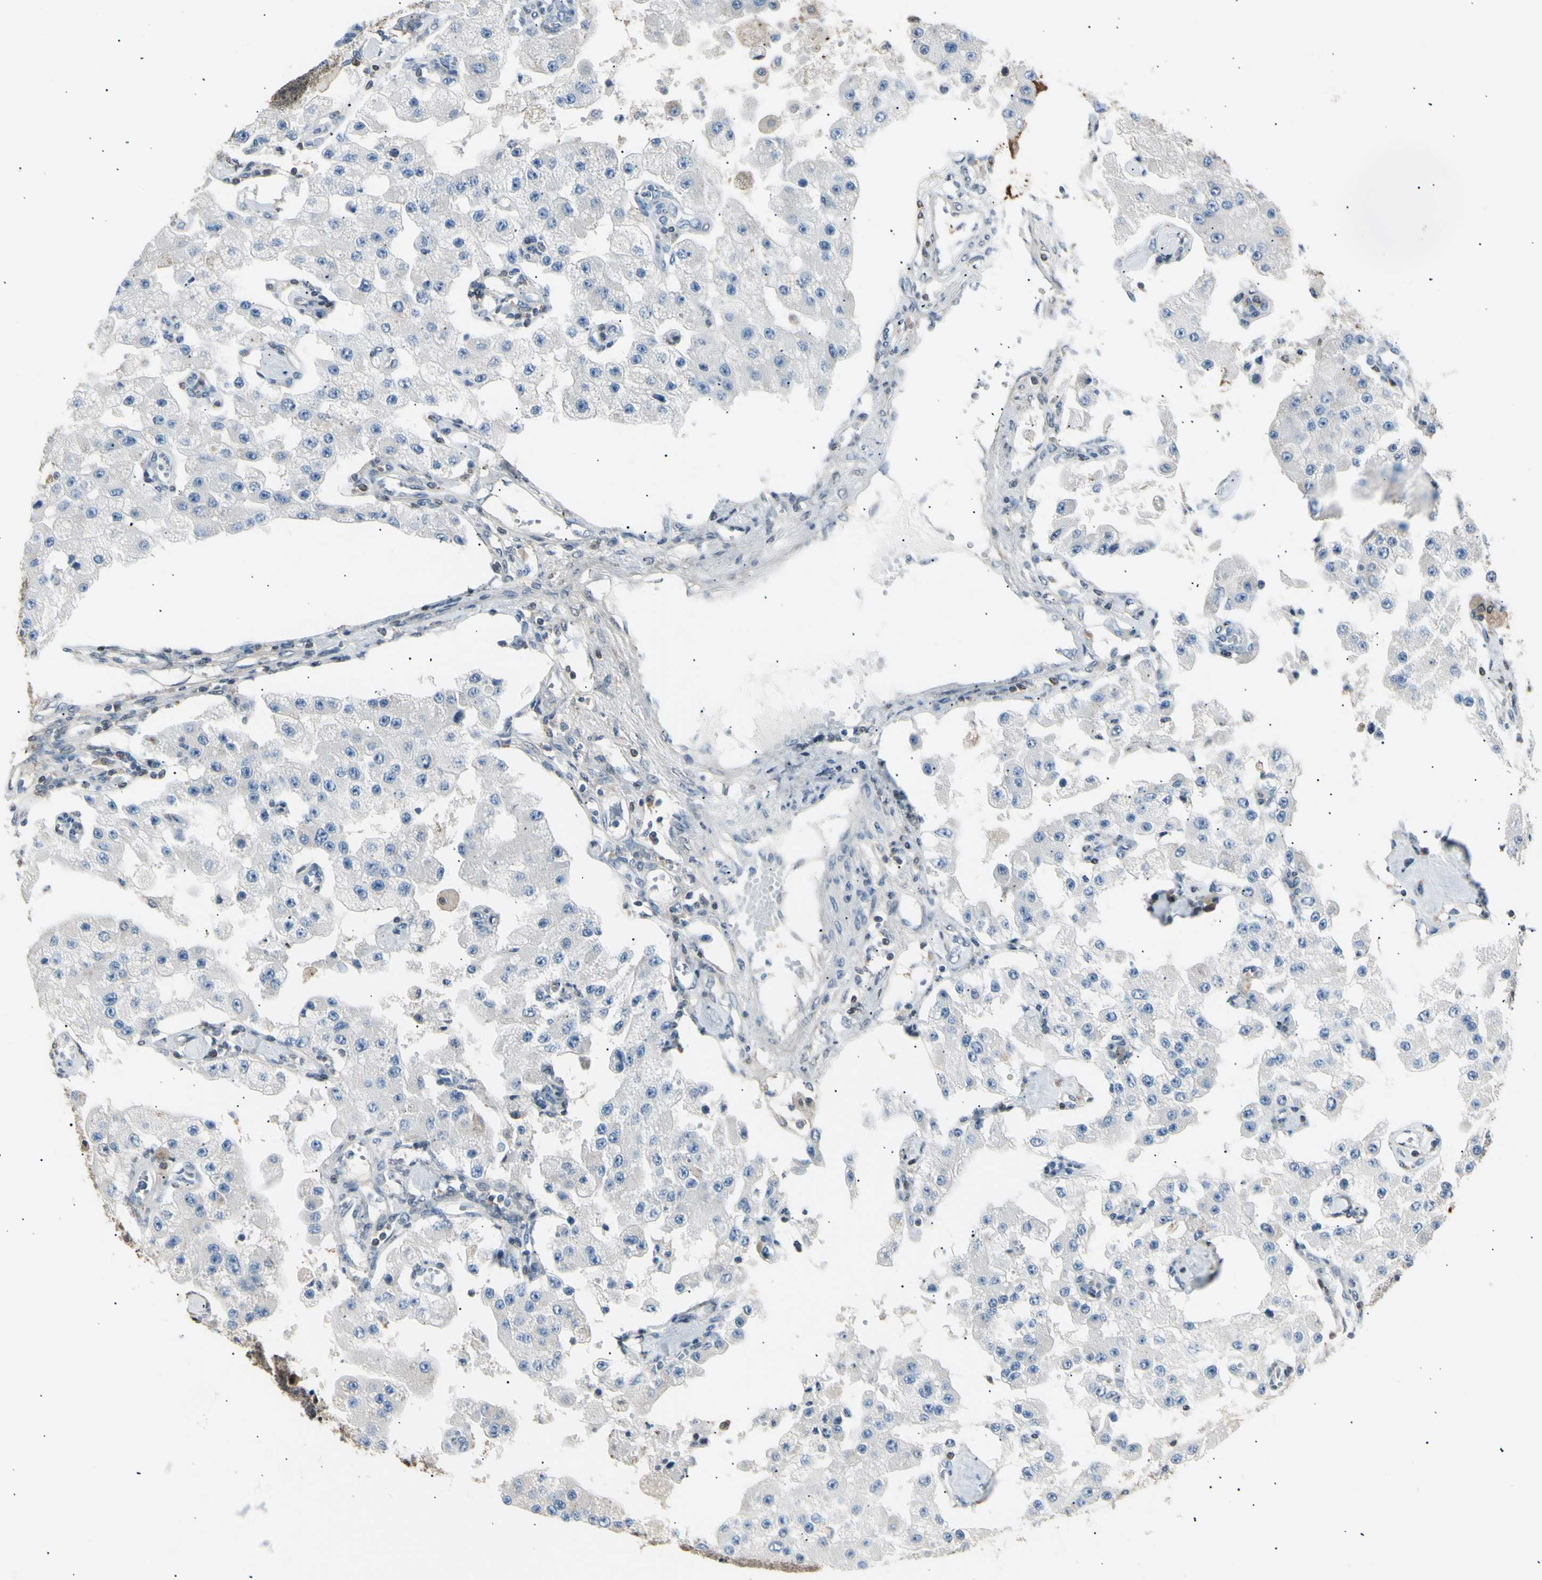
{"staining": {"intensity": "negative", "quantity": "none", "location": "none"}, "tissue": "carcinoid", "cell_type": "Tumor cells", "image_type": "cancer", "snomed": [{"axis": "morphology", "description": "Carcinoid, malignant, NOS"}, {"axis": "topography", "description": "Pancreas"}], "caption": "Protein analysis of carcinoid displays no significant staining in tumor cells.", "gene": "LHPP", "patient": {"sex": "male", "age": 41}}